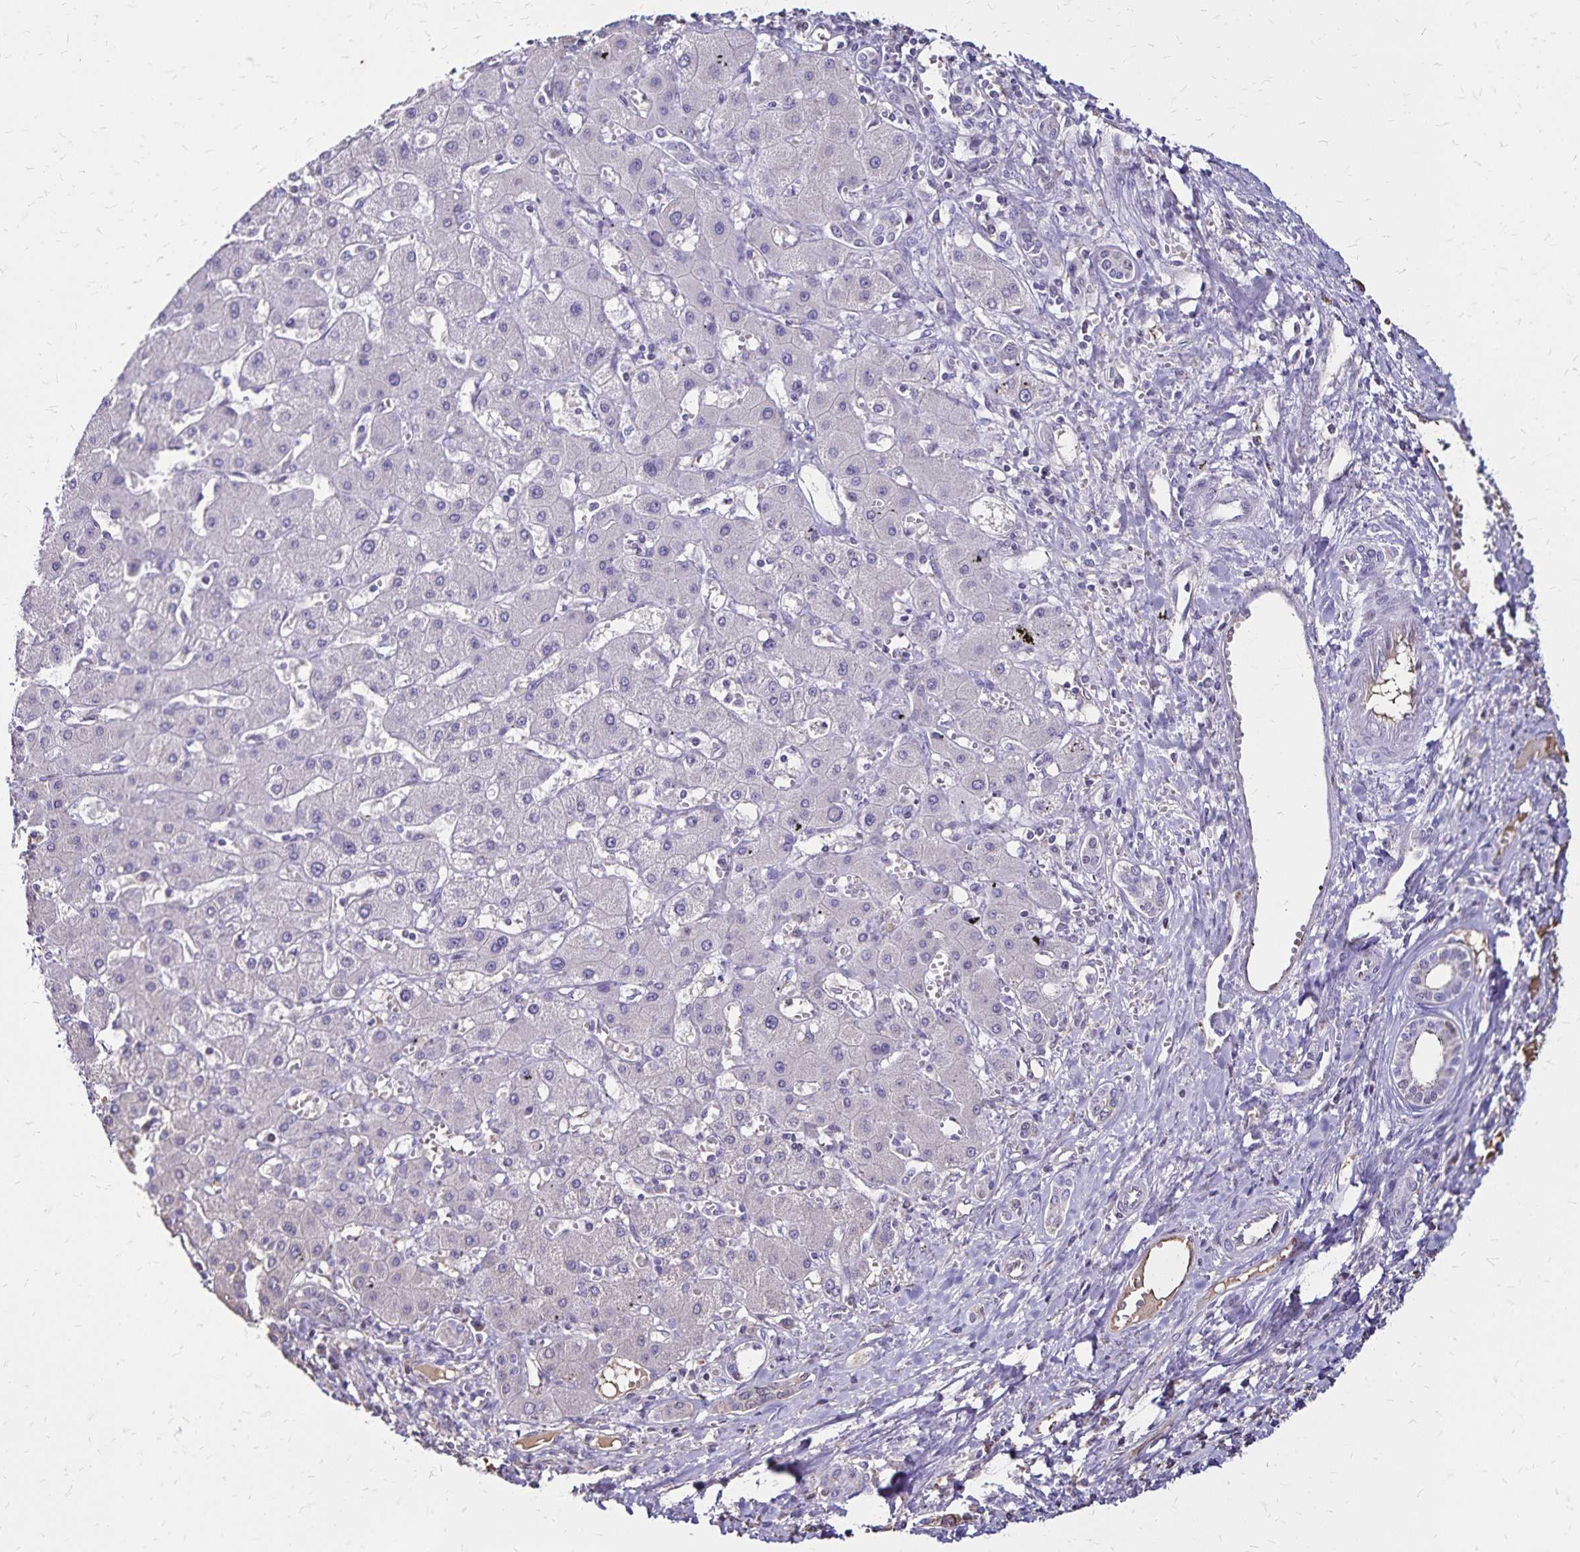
{"staining": {"intensity": "negative", "quantity": "none", "location": "none"}, "tissue": "liver cancer", "cell_type": "Tumor cells", "image_type": "cancer", "snomed": [{"axis": "morphology", "description": "Cholangiocarcinoma"}, {"axis": "topography", "description": "Liver"}], "caption": "Immunohistochemistry (IHC) of liver cholangiocarcinoma exhibits no staining in tumor cells.", "gene": "KISS1", "patient": {"sex": "male", "age": 59}}